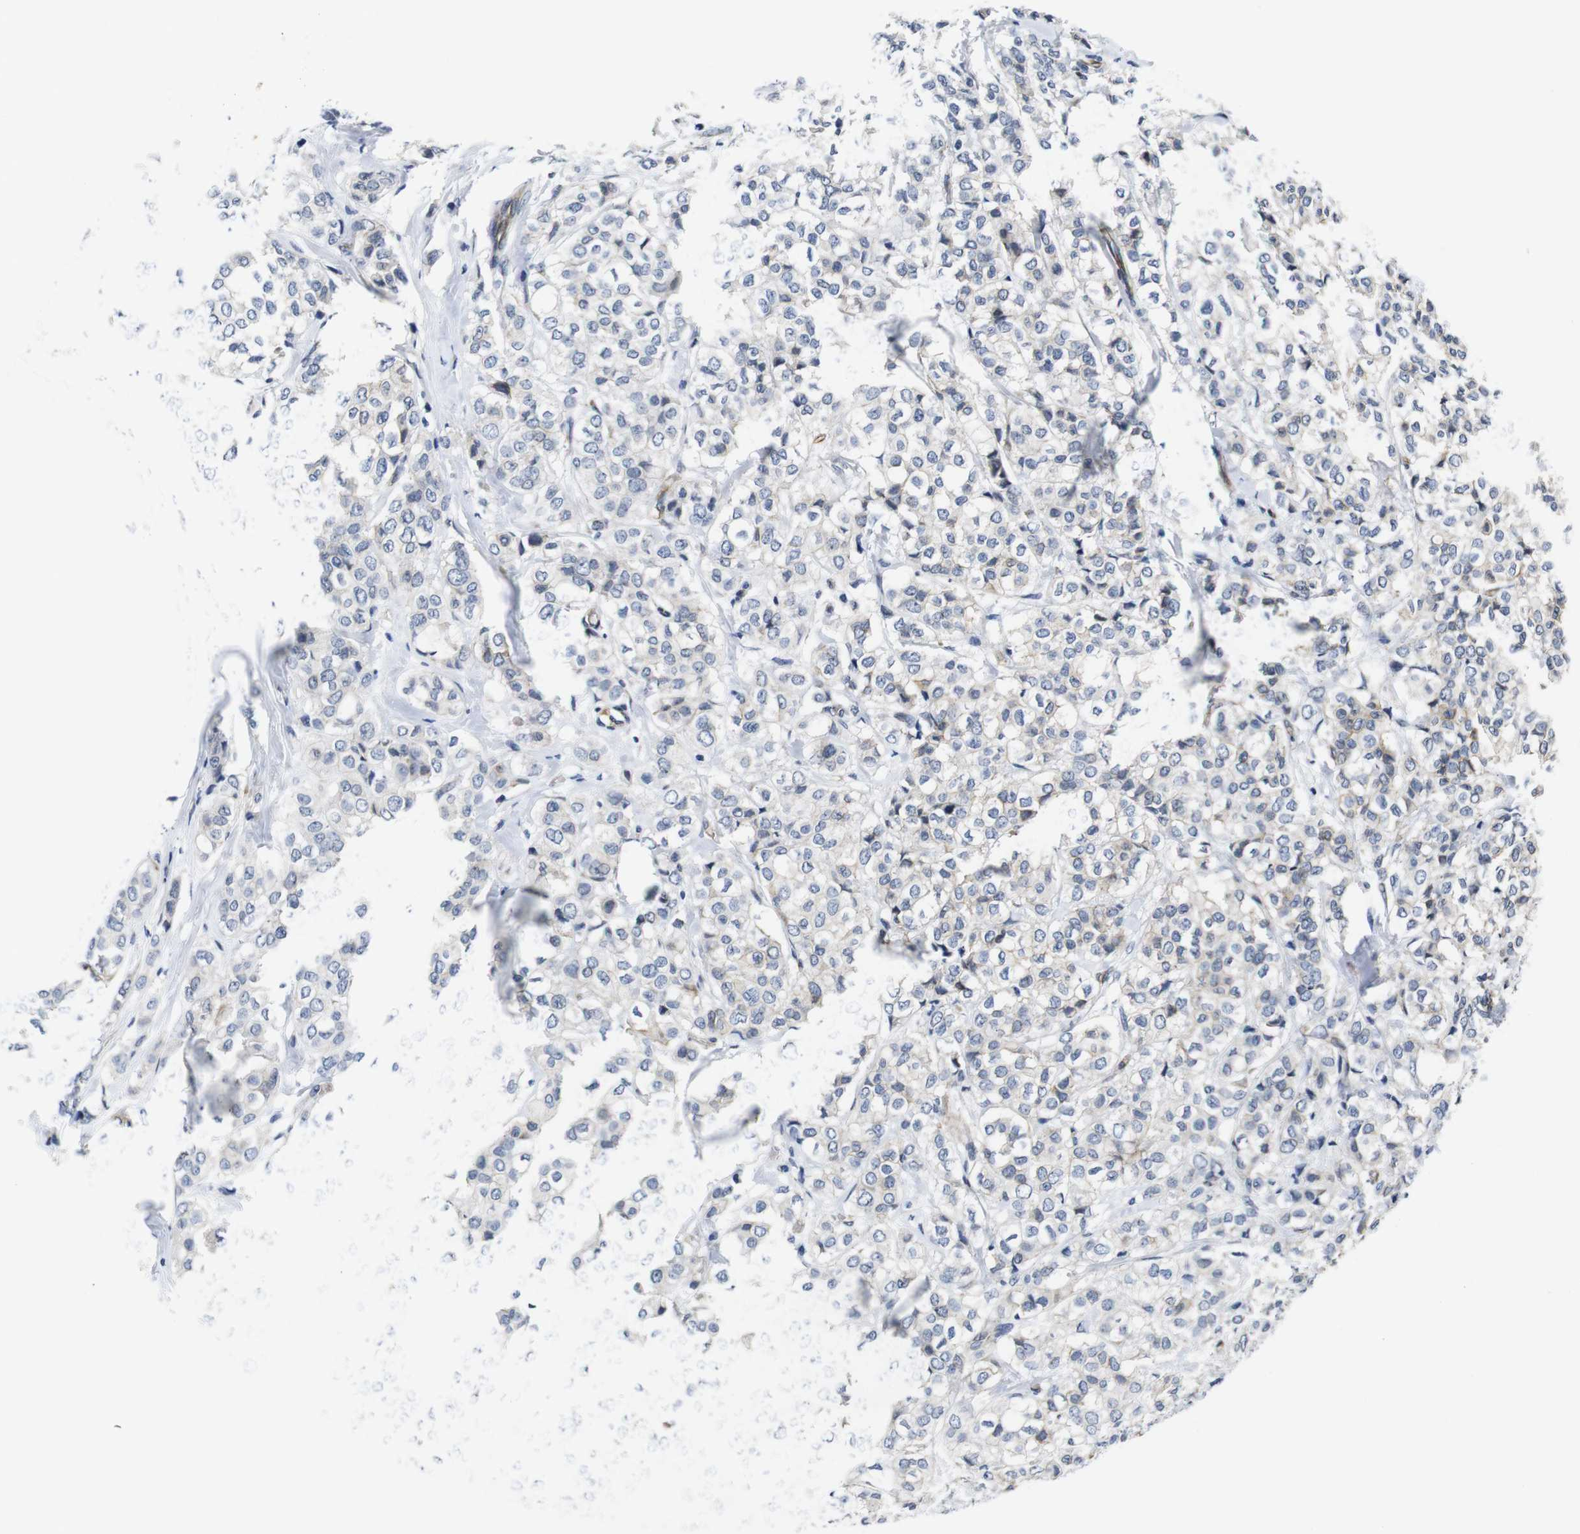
{"staining": {"intensity": "negative", "quantity": "none", "location": "none"}, "tissue": "breast cancer", "cell_type": "Tumor cells", "image_type": "cancer", "snomed": [{"axis": "morphology", "description": "Lobular carcinoma"}, {"axis": "topography", "description": "Breast"}], "caption": "A high-resolution image shows IHC staining of breast cancer (lobular carcinoma), which reveals no significant staining in tumor cells.", "gene": "SOCS3", "patient": {"sex": "female", "age": 60}}